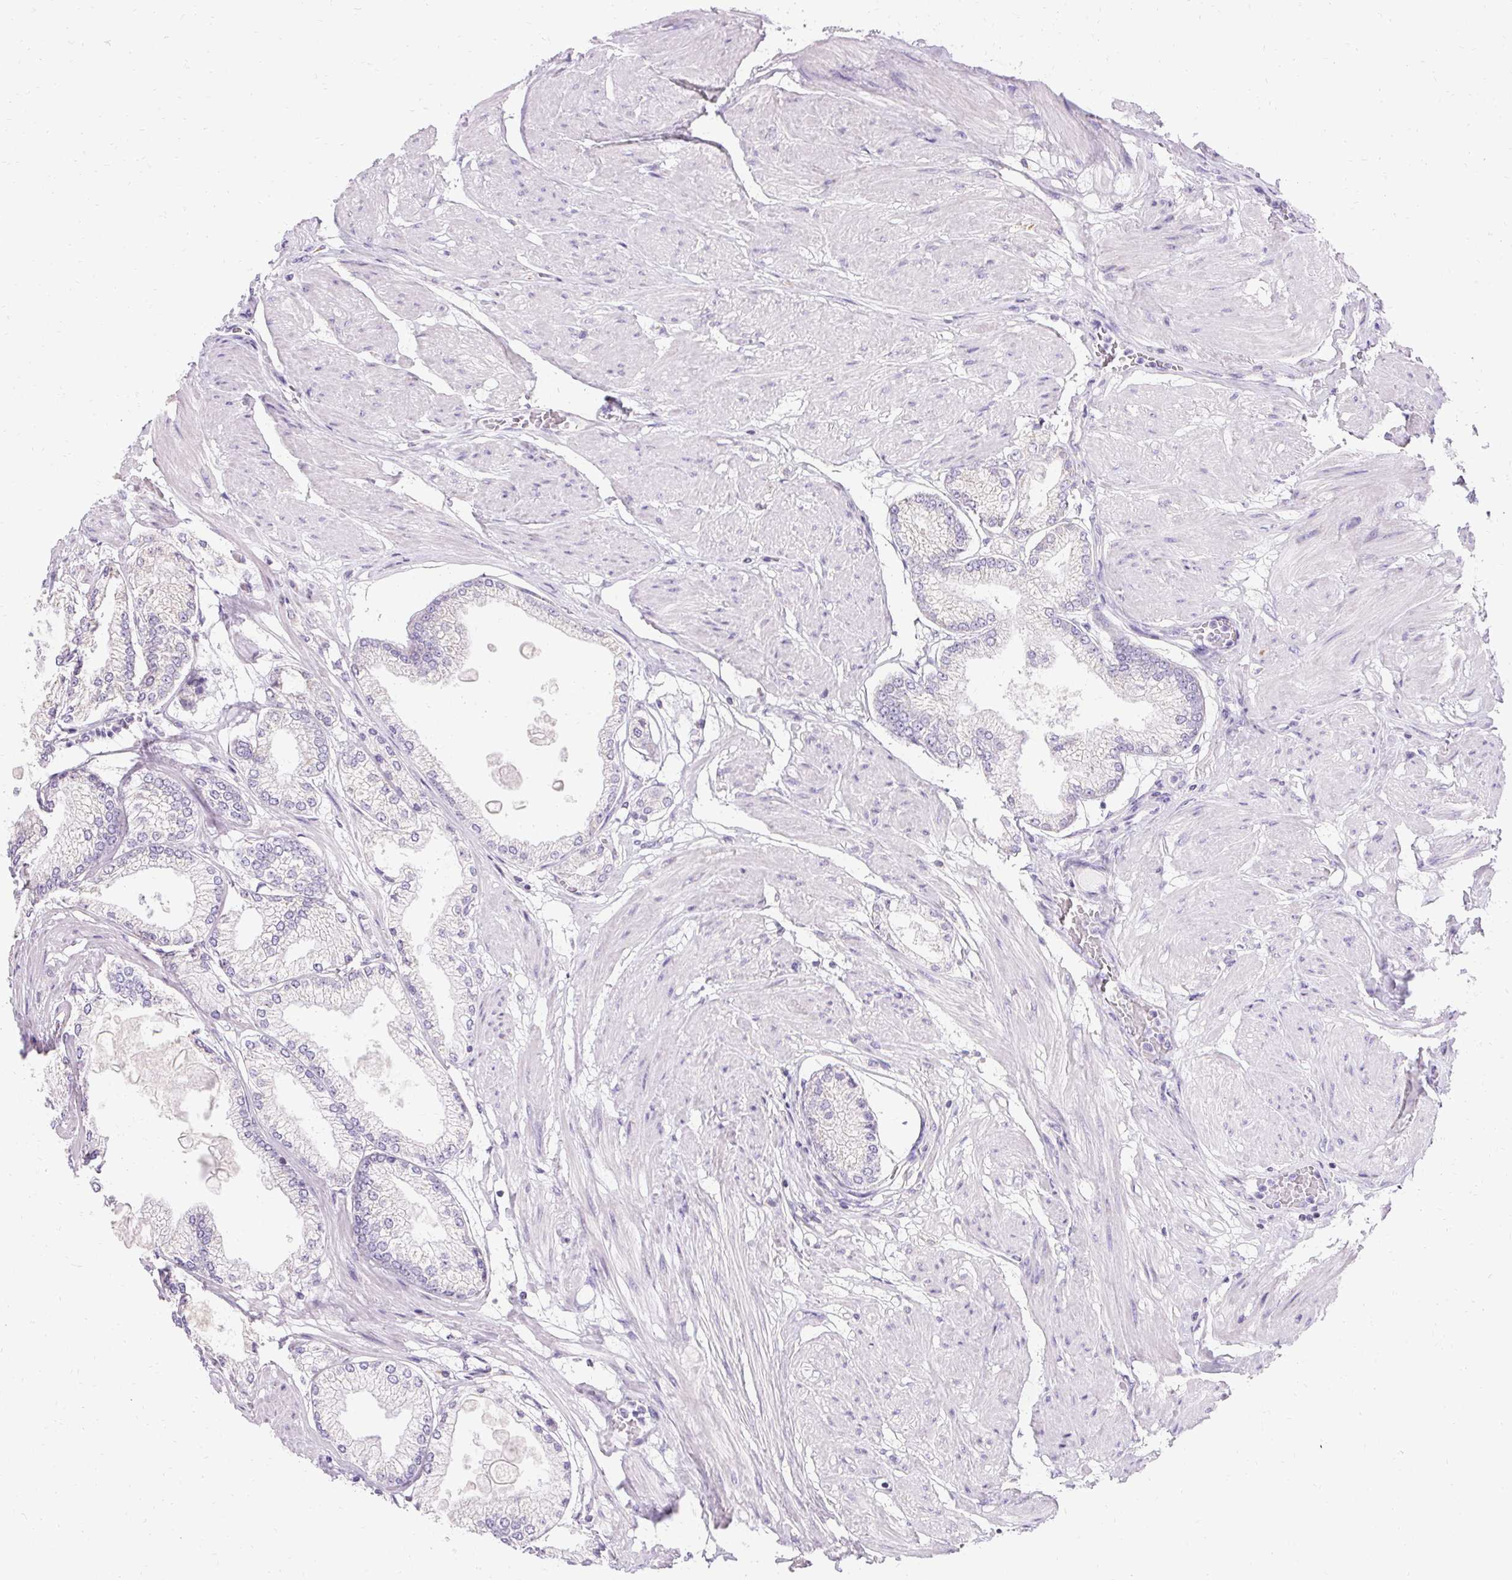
{"staining": {"intensity": "negative", "quantity": "none", "location": "none"}, "tissue": "prostate cancer", "cell_type": "Tumor cells", "image_type": "cancer", "snomed": [{"axis": "morphology", "description": "Adenocarcinoma, High grade"}, {"axis": "topography", "description": "Prostate"}], "caption": "Tumor cells show no significant expression in prostate cancer (high-grade adenocarcinoma).", "gene": "ASGR2", "patient": {"sex": "male", "age": 68}}